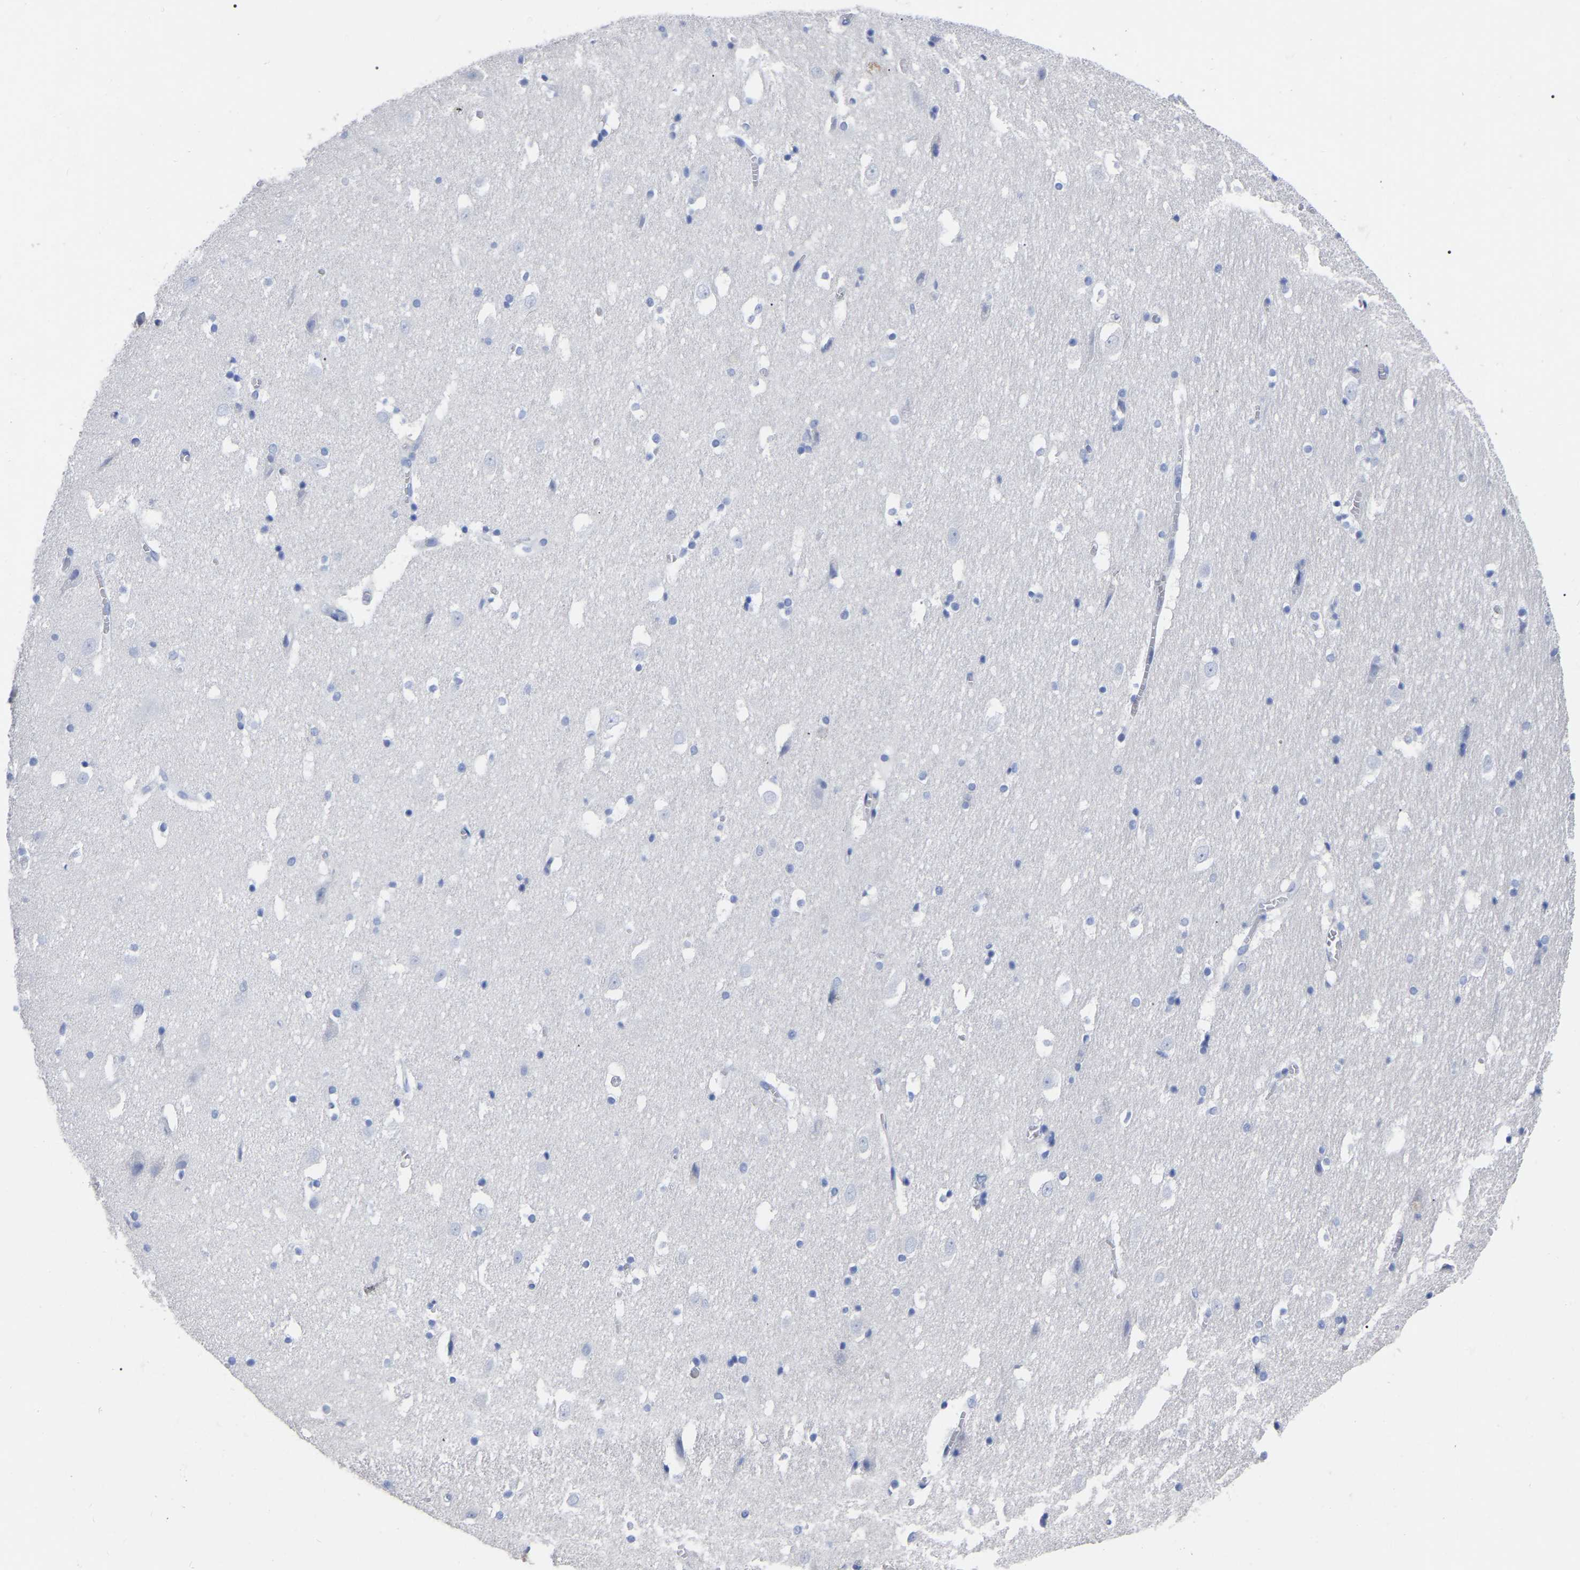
{"staining": {"intensity": "negative", "quantity": "none", "location": "none"}, "tissue": "hippocampus", "cell_type": "Glial cells", "image_type": "normal", "snomed": [{"axis": "morphology", "description": "Normal tissue, NOS"}, {"axis": "topography", "description": "Hippocampus"}], "caption": "IHC of benign hippocampus demonstrates no positivity in glial cells.", "gene": "ANXA13", "patient": {"sex": "male", "age": 45}}